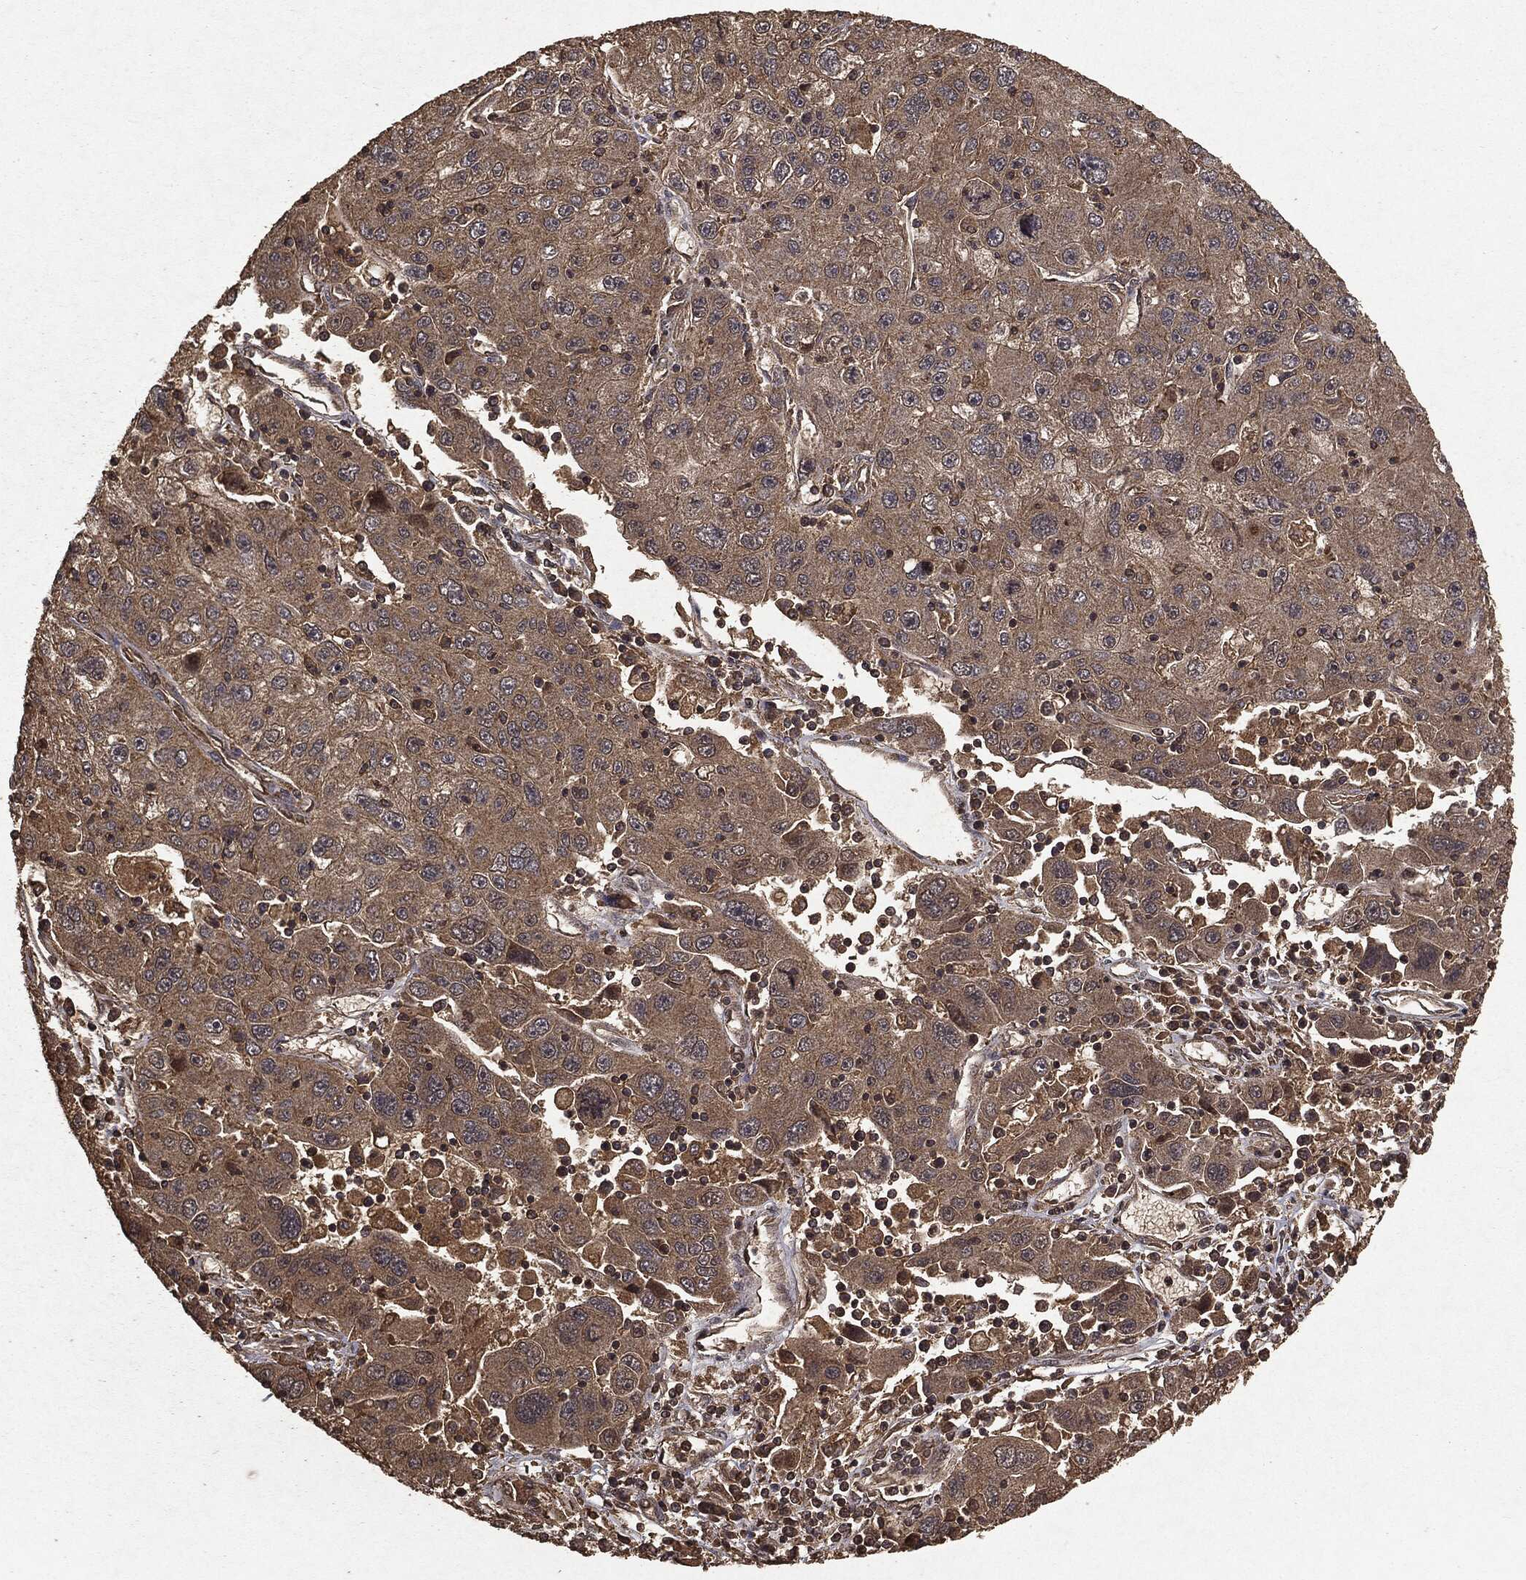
{"staining": {"intensity": "weak", "quantity": ">75%", "location": "cytoplasmic/membranous"}, "tissue": "stomach cancer", "cell_type": "Tumor cells", "image_type": "cancer", "snomed": [{"axis": "morphology", "description": "Adenocarcinoma, NOS"}, {"axis": "topography", "description": "Stomach"}], "caption": "High-power microscopy captured an immunohistochemistry (IHC) image of stomach cancer (adenocarcinoma), revealing weak cytoplasmic/membranous staining in approximately >75% of tumor cells. Nuclei are stained in blue.", "gene": "NME1", "patient": {"sex": "male", "age": 56}}